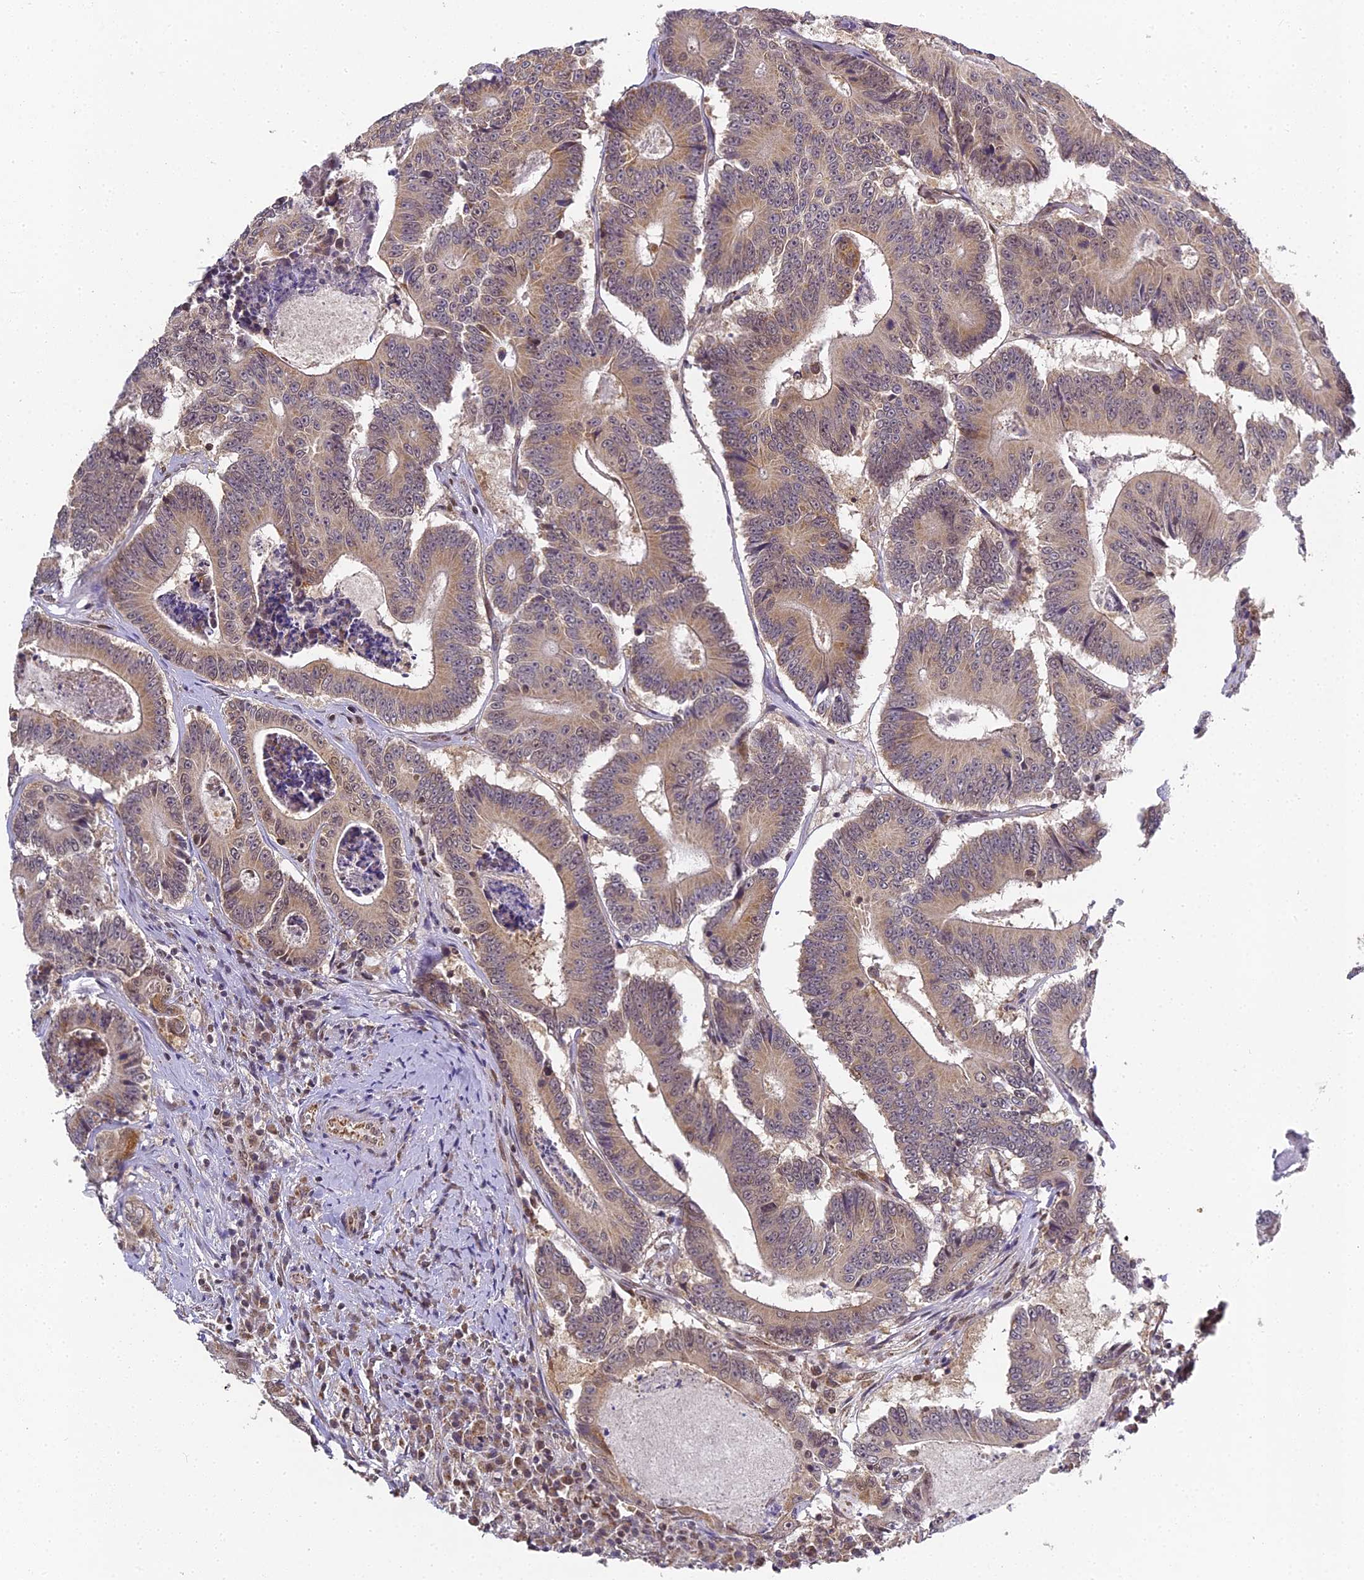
{"staining": {"intensity": "weak", "quantity": ">75%", "location": "cytoplasmic/membranous,nuclear"}, "tissue": "colorectal cancer", "cell_type": "Tumor cells", "image_type": "cancer", "snomed": [{"axis": "morphology", "description": "Adenocarcinoma, NOS"}, {"axis": "topography", "description": "Colon"}], "caption": "Tumor cells display low levels of weak cytoplasmic/membranous and nuclear expression in about >75% of cells in colorectal adenocarcinoma.", "gene": "DNAAF10", "patient": {"sex": "male", "age": 83}}